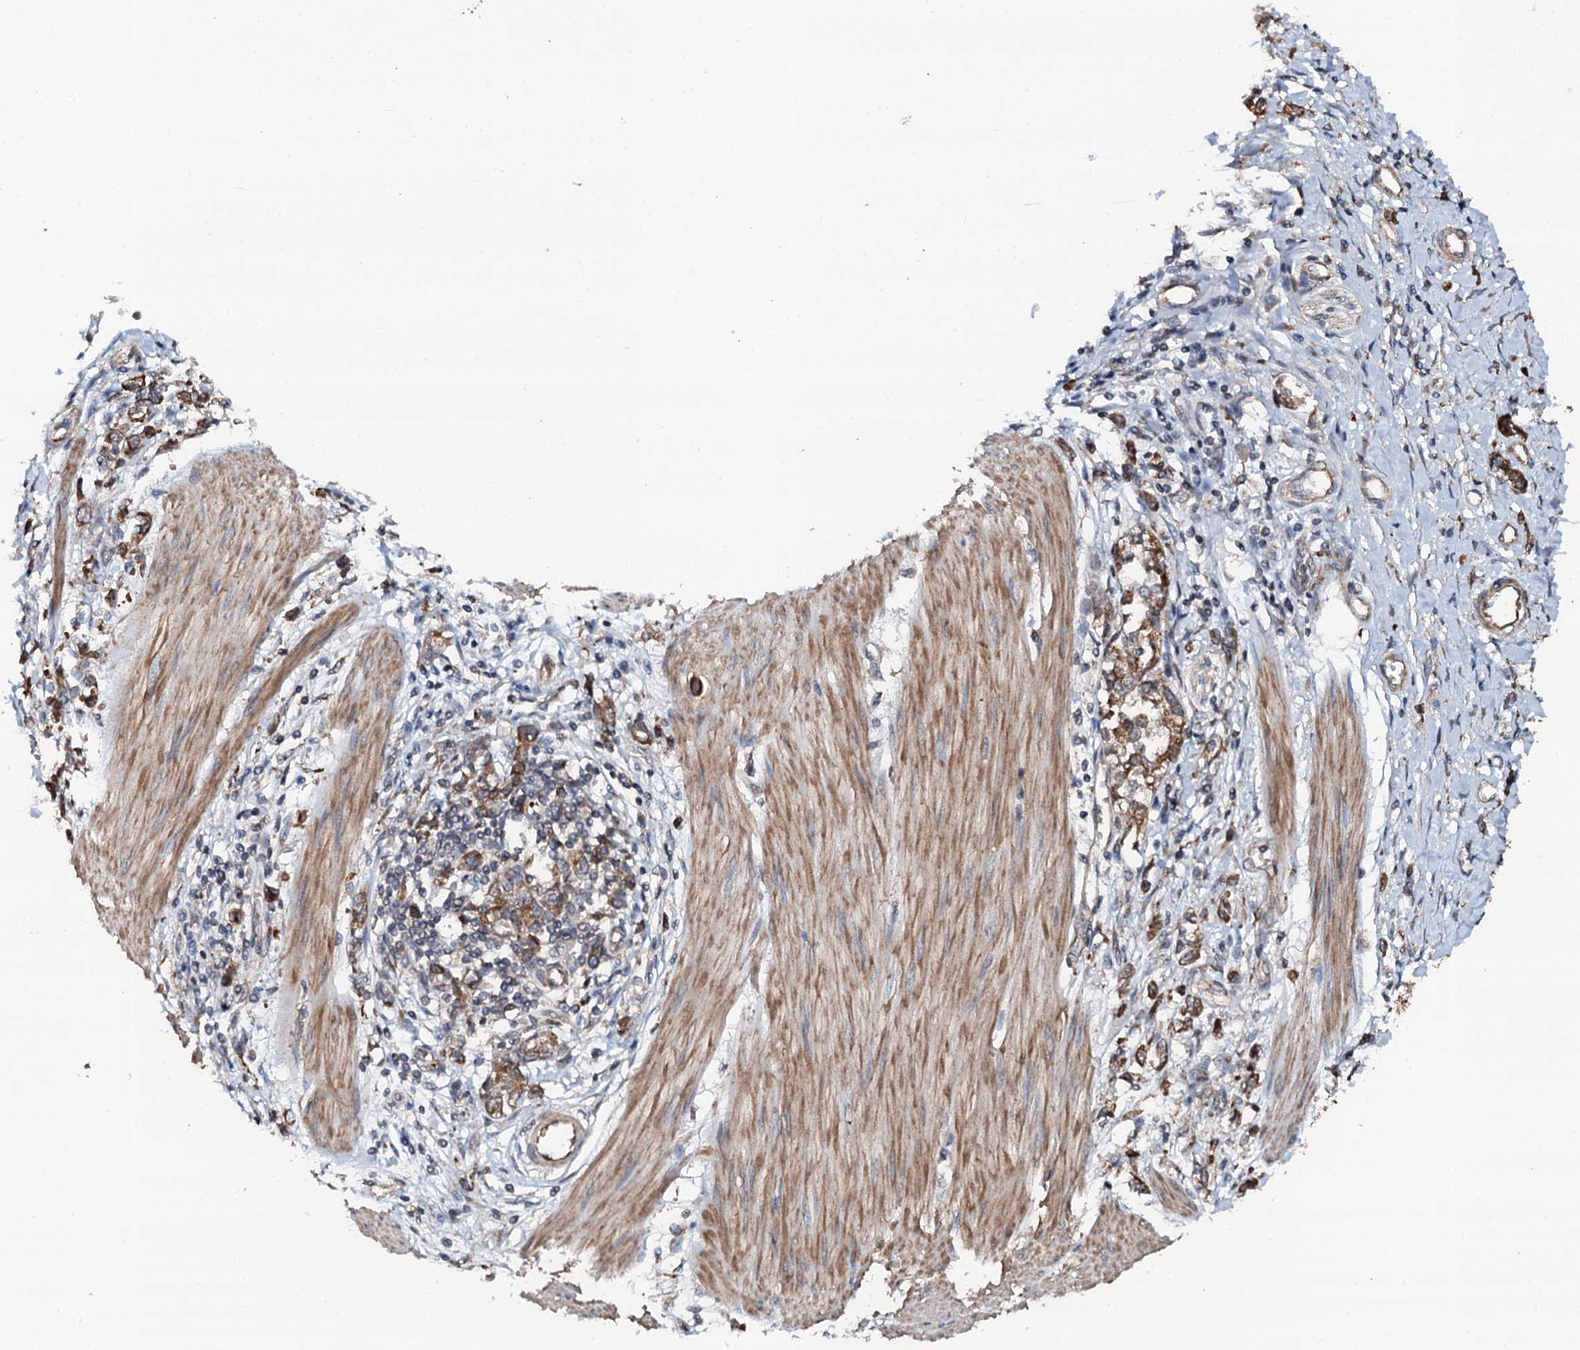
{"staining": {"intensity": "moderate", "quantity": ">75%", "location": "cytoplasmic/membranous"}, "tissue": "stomach cancer", "cell_type": "Tumor cells", "image_type": "cancer", "snomed": [{"axis": "morphology", "description": "Adenocarcinoma, NOS"}, {"axis": "topography", "description": "Stomach"}], "caption": "Stomach cancer (adenocarcinoma) tissue exhibits moderate cytoplasmic/membranous positivity in approximately >75% of tumor cells Using DAB (3,3'-diaminobenzidine) (brown) and hematoxylin (blue) stains, captured at high magnification using brightfield microscopy.", "gene": "GLCE", "patient": {"sex": "female", "age": 76}}